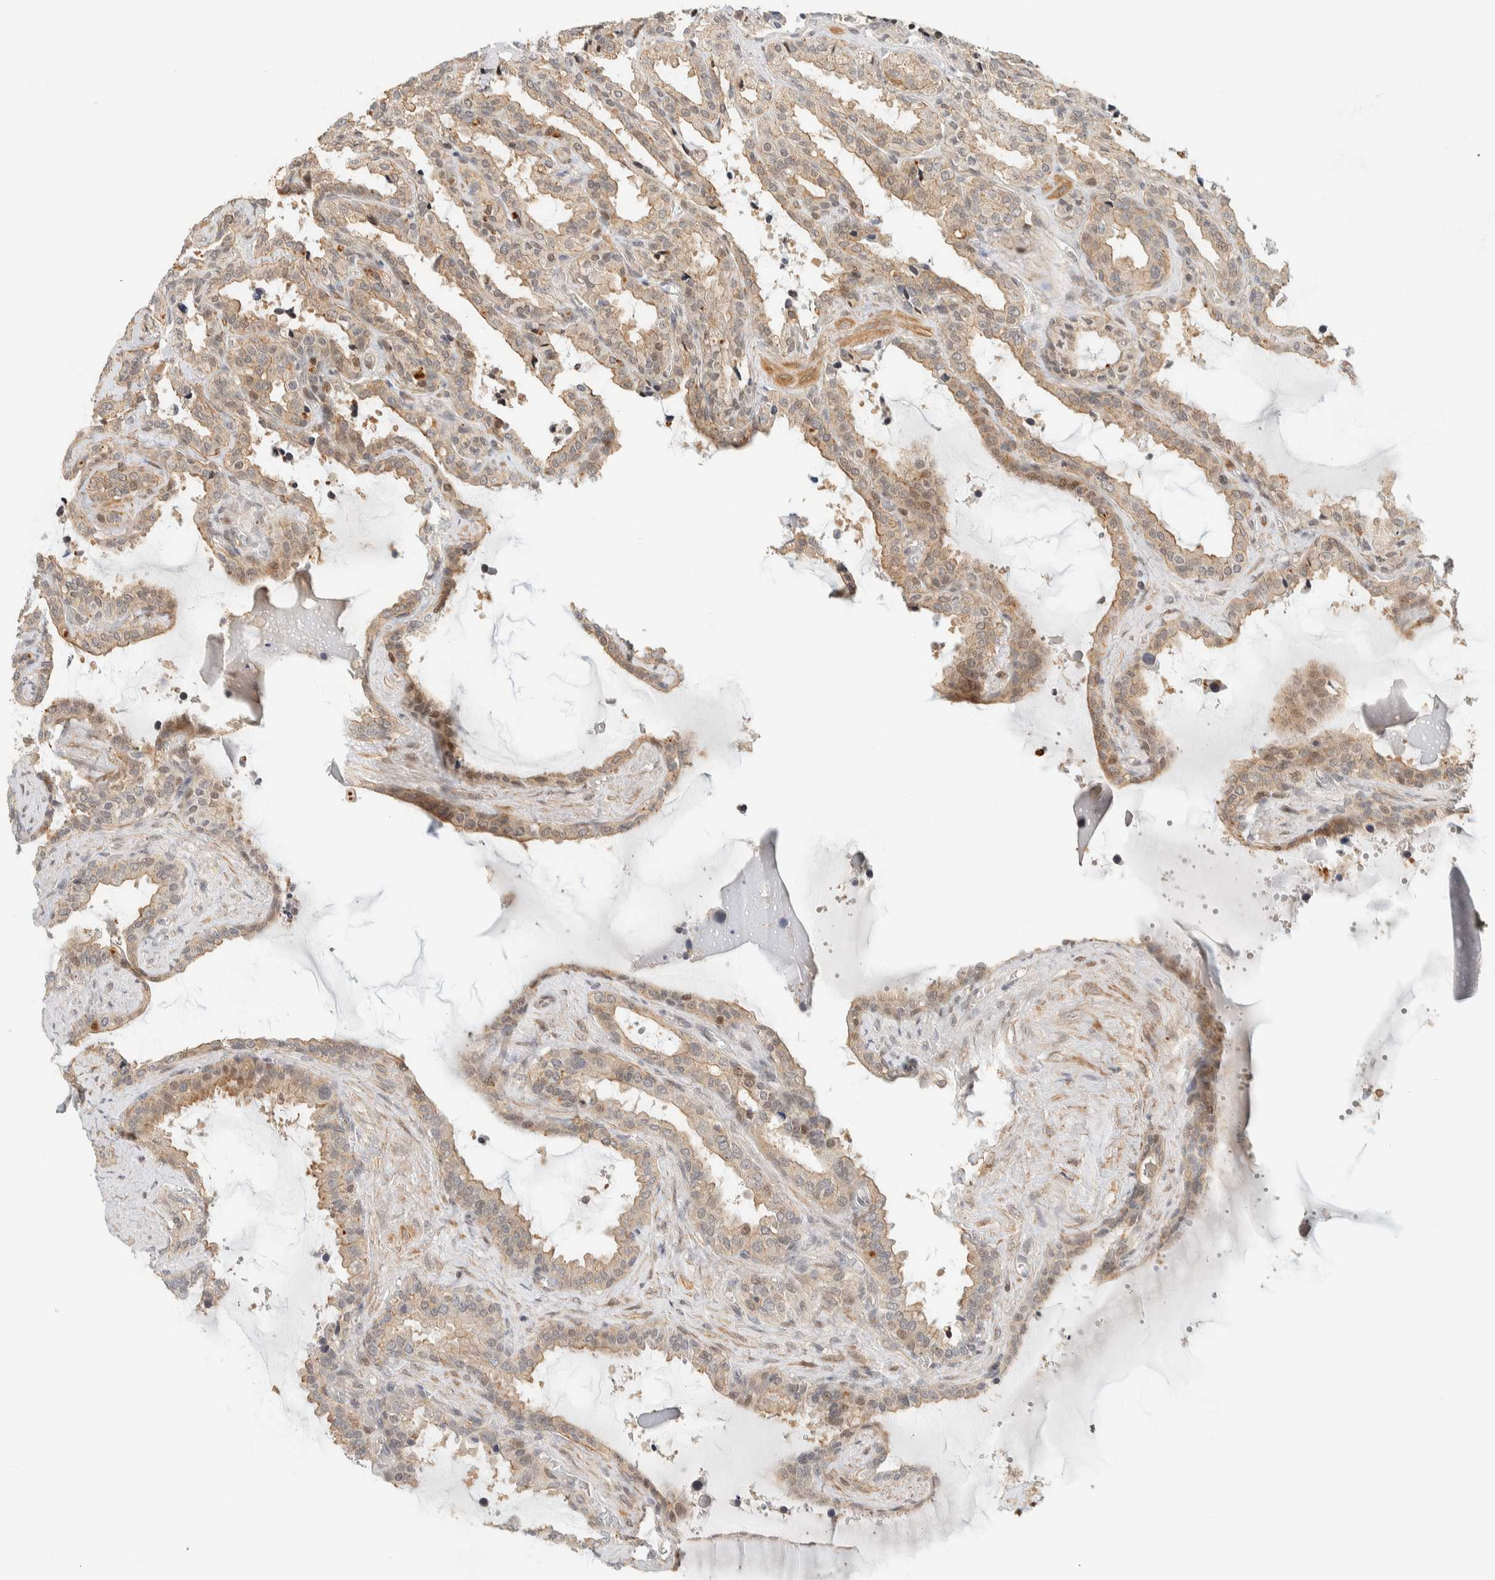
{"staining": {"intensity": "weak", "quantity": ">75%", "location": "cytoplasmic/membranous"}, "tissue": "seminal vesicle", "cell_type": "Glandular cells", "image_type": "normal", "snomed": [{"axis": "morphology", "description": "Normal tissue, NOS"}, {"axis": "topography", "description": "Seminal veicle"}], "caption": "Seminal vesicle stained for a protein (brown) displays weak cytoplasmic/membranous positive expression in approximately >75% of glandular cells.", "gene": "ARFGEF1", "patient": {"sex": "male", "age": 46}}